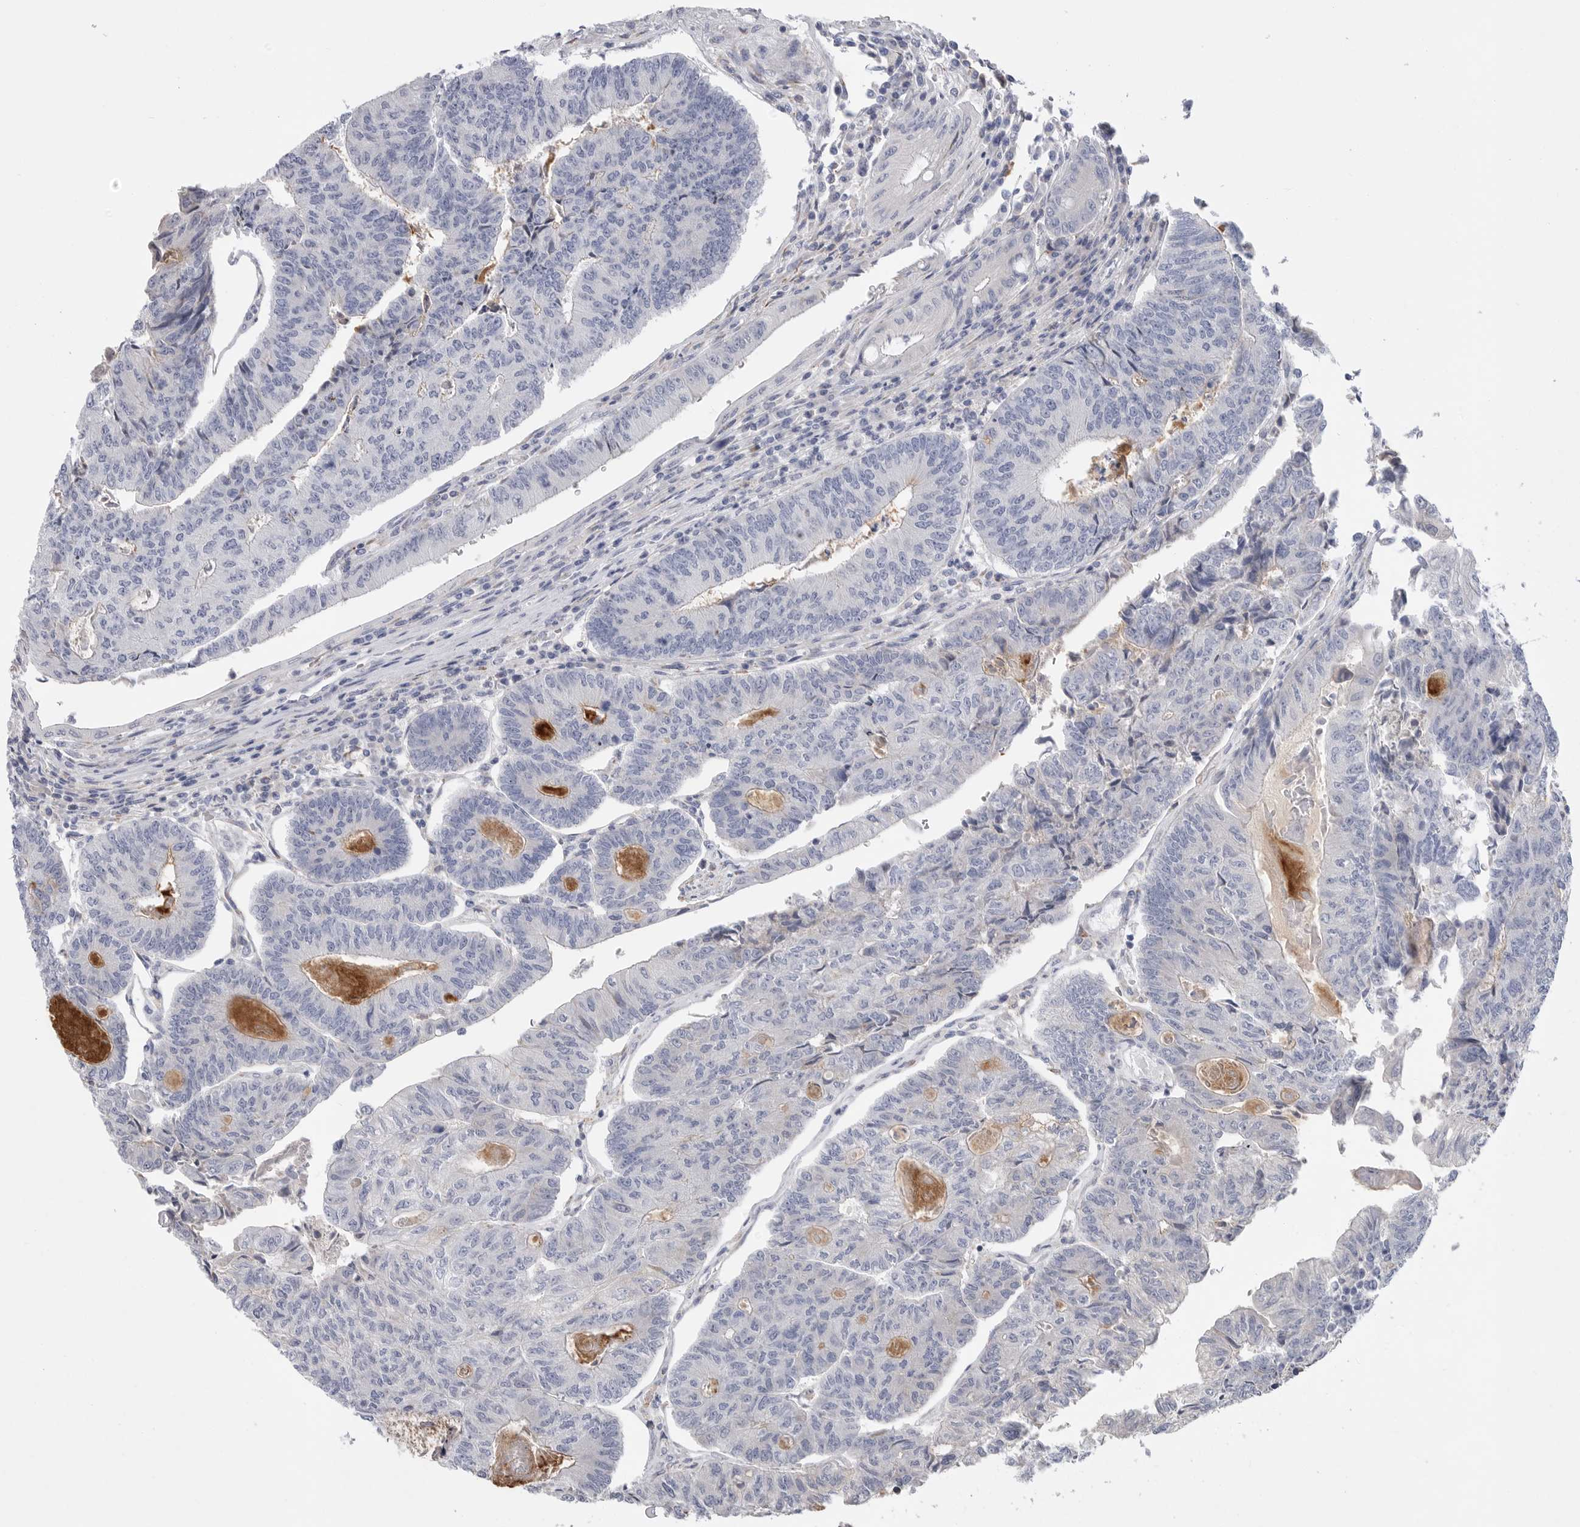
{"staining": {"intensity": "negative", "quantity": "none", "location": "none"}, "tissue": "colorectal cancer", "cell_type": "Tumor cells", "image_type": "cancer", "snomed": [{"axis": "morphology", "description": "Adenocarcinoma, NOS"}, {"axis": "topography", "description": "Colon"}], "caption": "This is an immunohistochemistry (IHC) histopathology image of colorectal cancer (adenocarcinoma). There is no positivity in tumor cells.", "gene": "CAMK2B", "patient": {"sex": "female", "age": 67}}